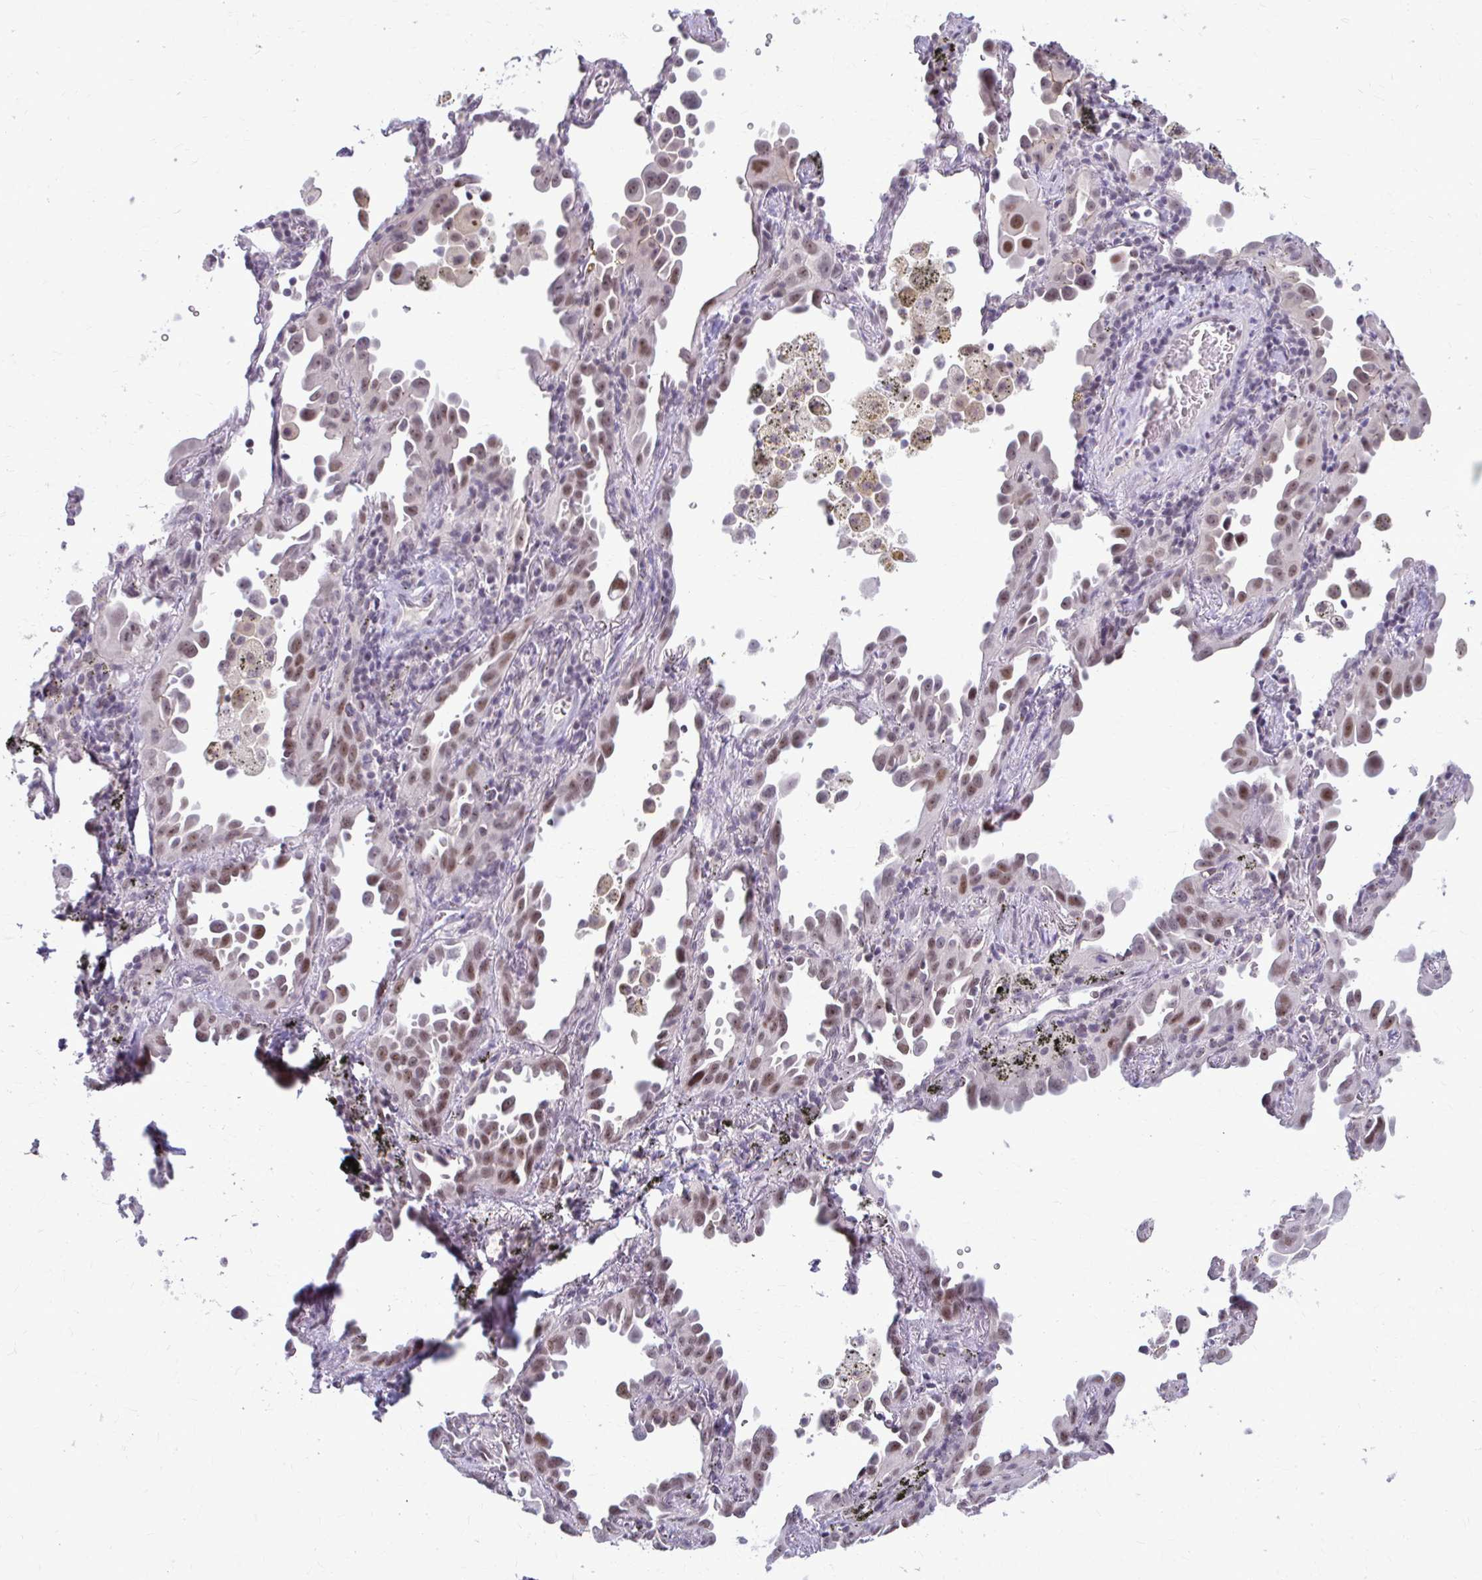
{"staining": {"intensity": "moderate", "quantity": ">75%", "location": "nuclear"}, "tissue": "lung cancer", "cell_type": "Tumor cells", "image_type": "cancer", "snomed": [{"axis": "morphology", "description": "Adenocarcinoma, NOS"}, {"axis": "topography", "description": "Lung"}], "caption": "Lung adenocarcinoma stained with a protein marker demonstrates moderate staining in tumor cells.", "gene": "MAF1", "patient": {"sex": "male", "age": 68}}